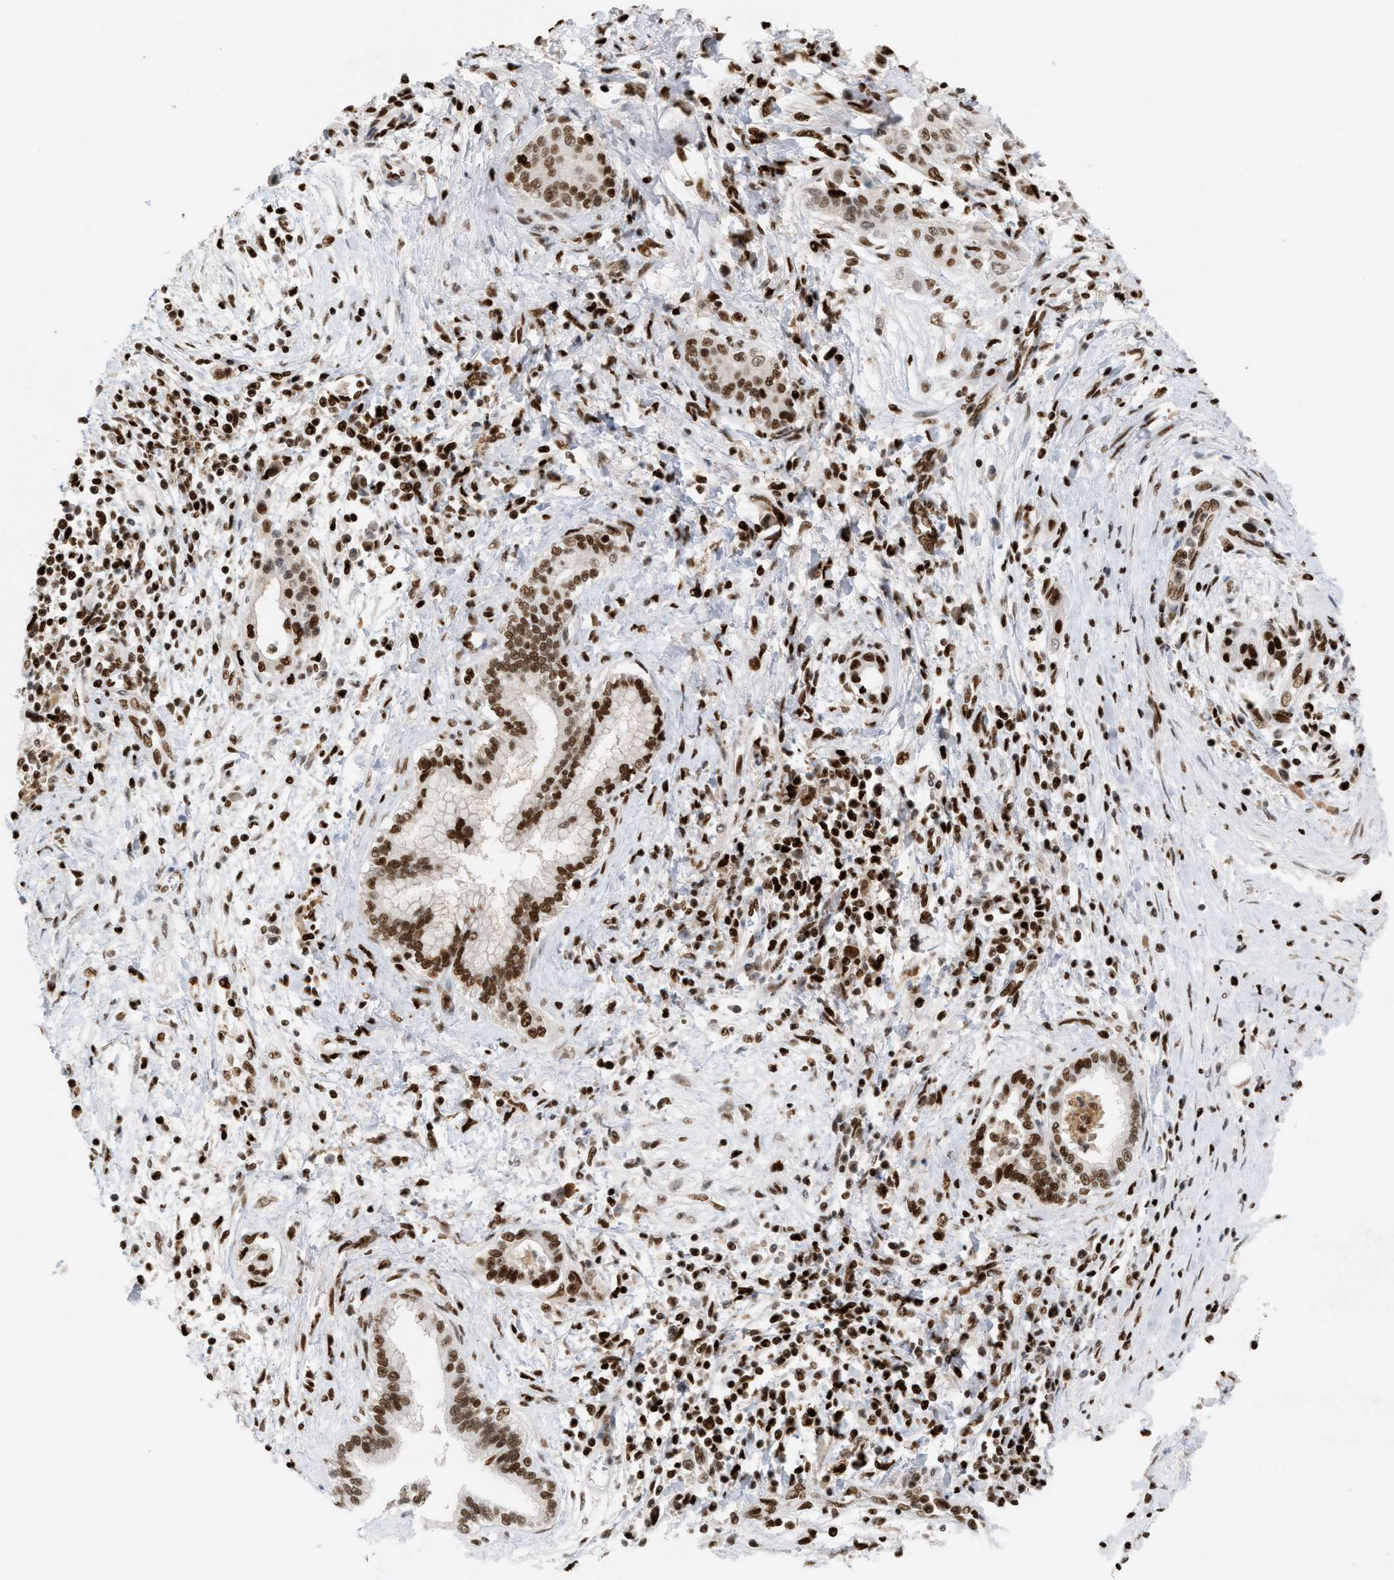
{"staining": {"intensity": "strong", "quantity": ">75%", "location": "nuclear"}, "tissue": "pancreatic cancer", "cell_type": "Tumor cells", "image_type": "cancer", "snomed": [{"axis": "morphology", "description": "Adenocarcinoma, NOS"}, {"axis": "topography", "description": "Pancreas"}], "caption": "Adenocarcinoma (pancreatic) stained with a protein marker exhibits strong staining in tumor cells.", "gene": "RNASEK-C17orf49", "patient": {"sex": "male", "age": 58}}